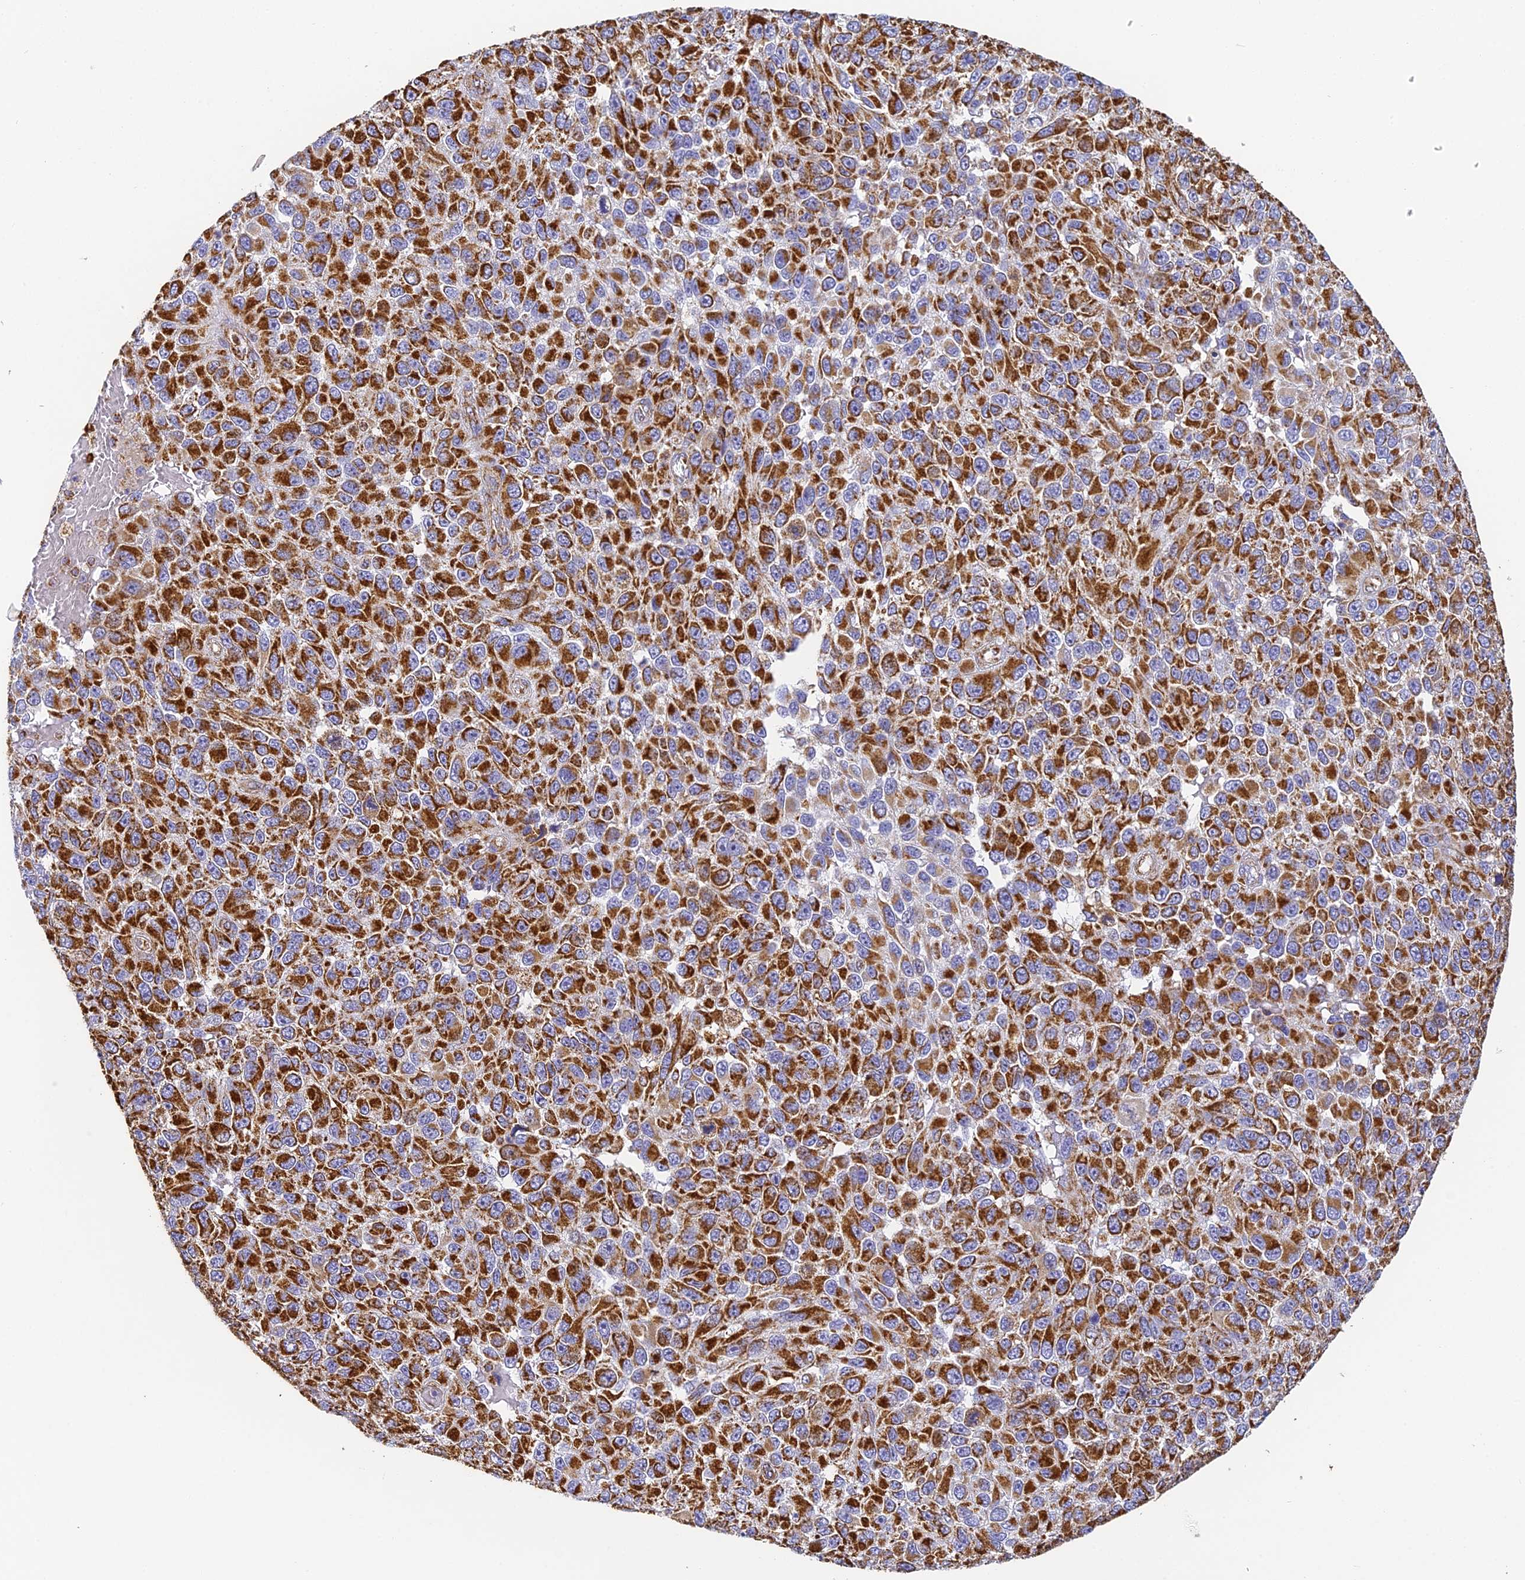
{"staining": {"intensity": "strong", "quantity": ">75%", "location": "cytoplasmic/membranous"}, "tissue": "melanoma", "cell_type": "Tumor cells", "image_type": "cancer", "snomed": [{"axis": "morphology", "description": "Malignant melanoma, NOS"}, {"axis": "topography", "description": "Skin"}], "caption": "This photomicrograph reveals immunohistochemistry staining of human malignant melanoma, with high strong cytoplasmic/membranous staining in approximately >75% of tumor cells.", "gene": "COX6C", "patient": {"sex": "female", "age": 96}}